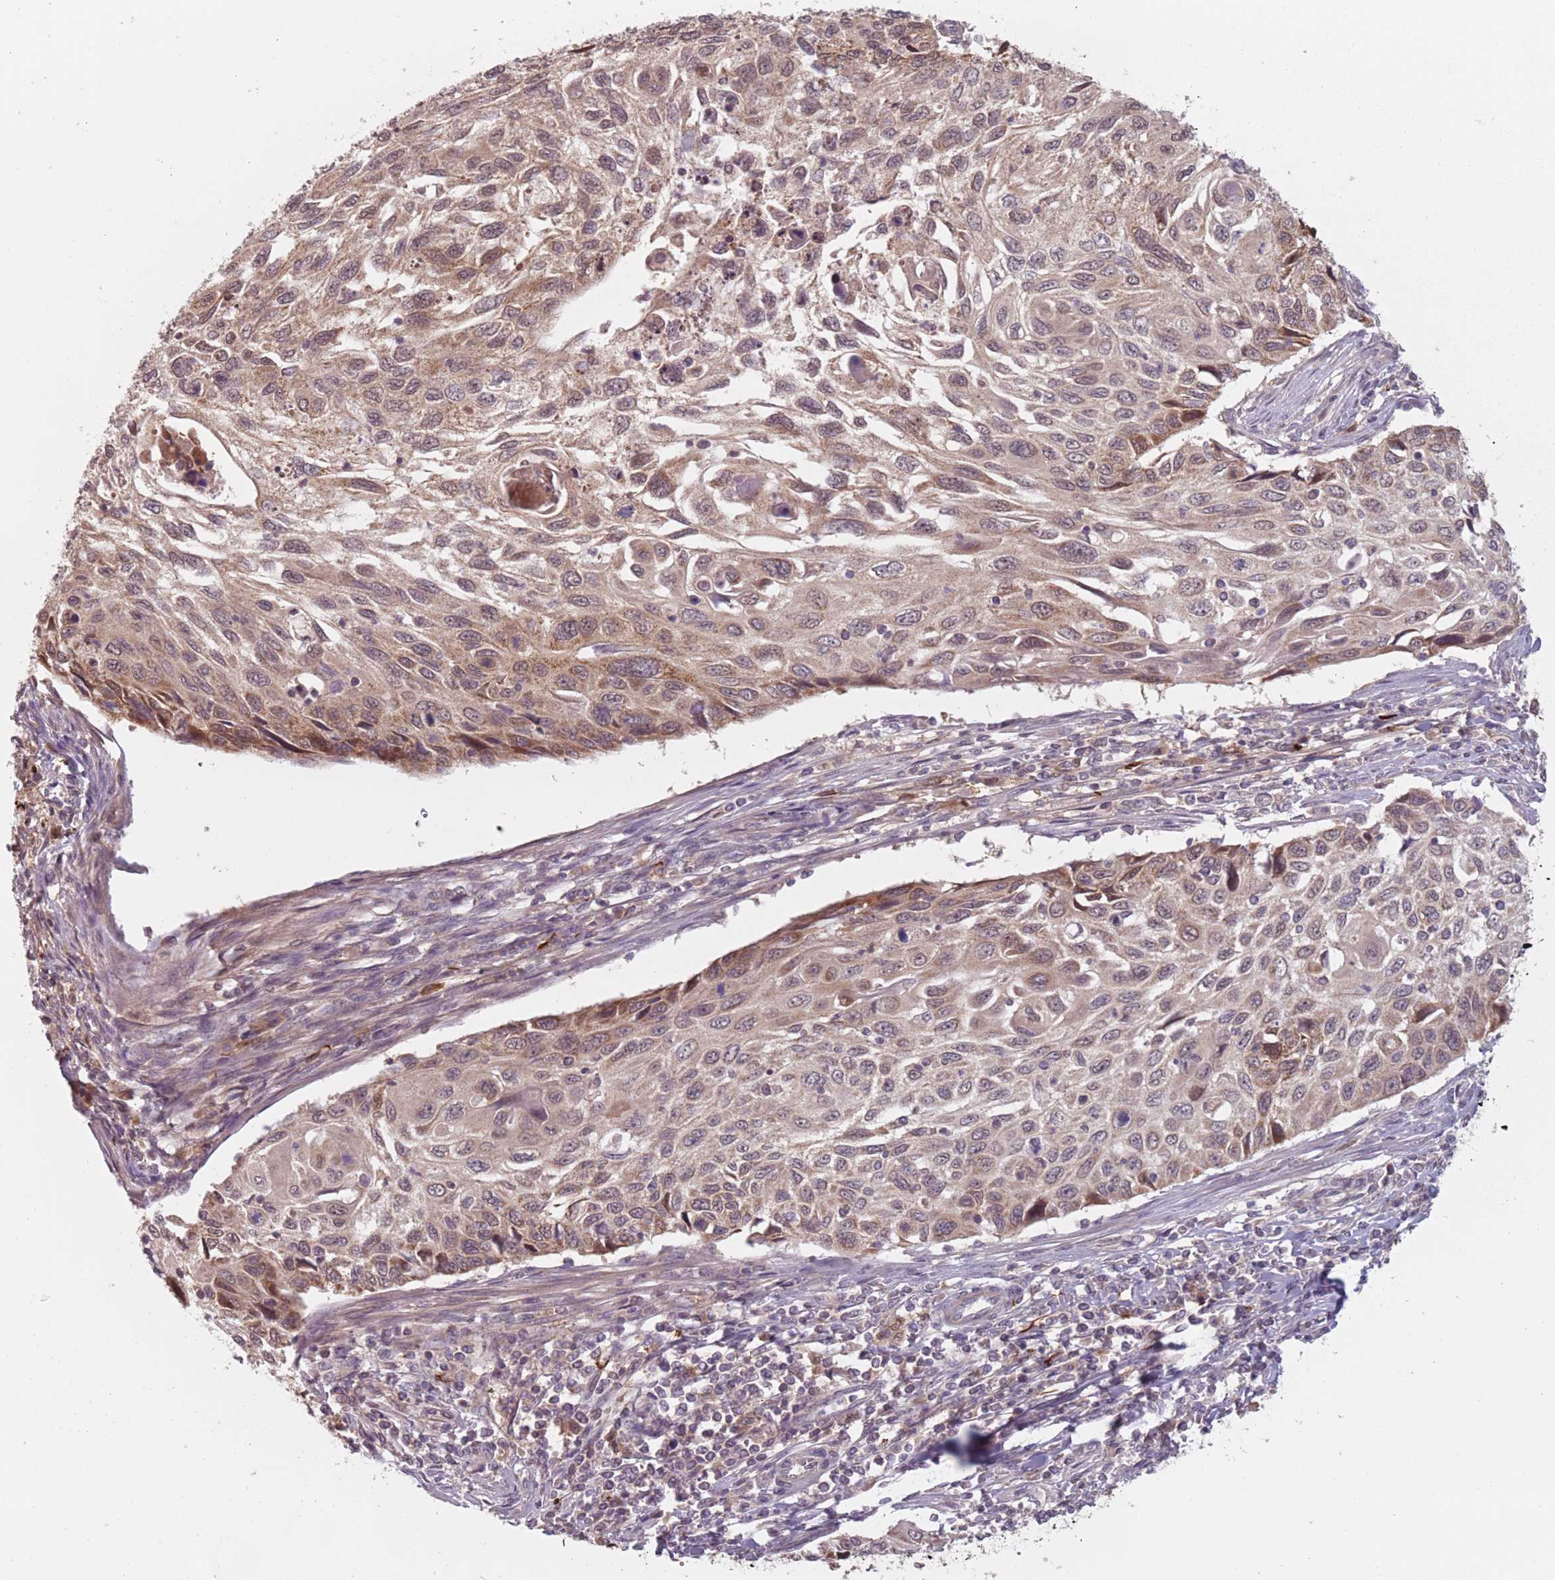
{"staining": {"intensity": "weak", "quantity": "25%-75%", "location": "cytoplasmic/membranous,nuclear"}, "tissue": "cervical cancer", "cell_type": "Tumor cells", "image_type": "cancer", "snomed": [{"axis": "morphology", "description": "Squamous cell carcinoma, NOS"}, {"axis": "topography", "description": "Cervix"}], "caption": "Cervical squamous cell carcinoma was stained to show a protein in brown. There is low levels of weak cytoplasmic/membranous and nuclear expression in approximately 25%-75% of tumor cells.", "gene": "NAXE", "patient": {"sex": "female", "age": 70}}